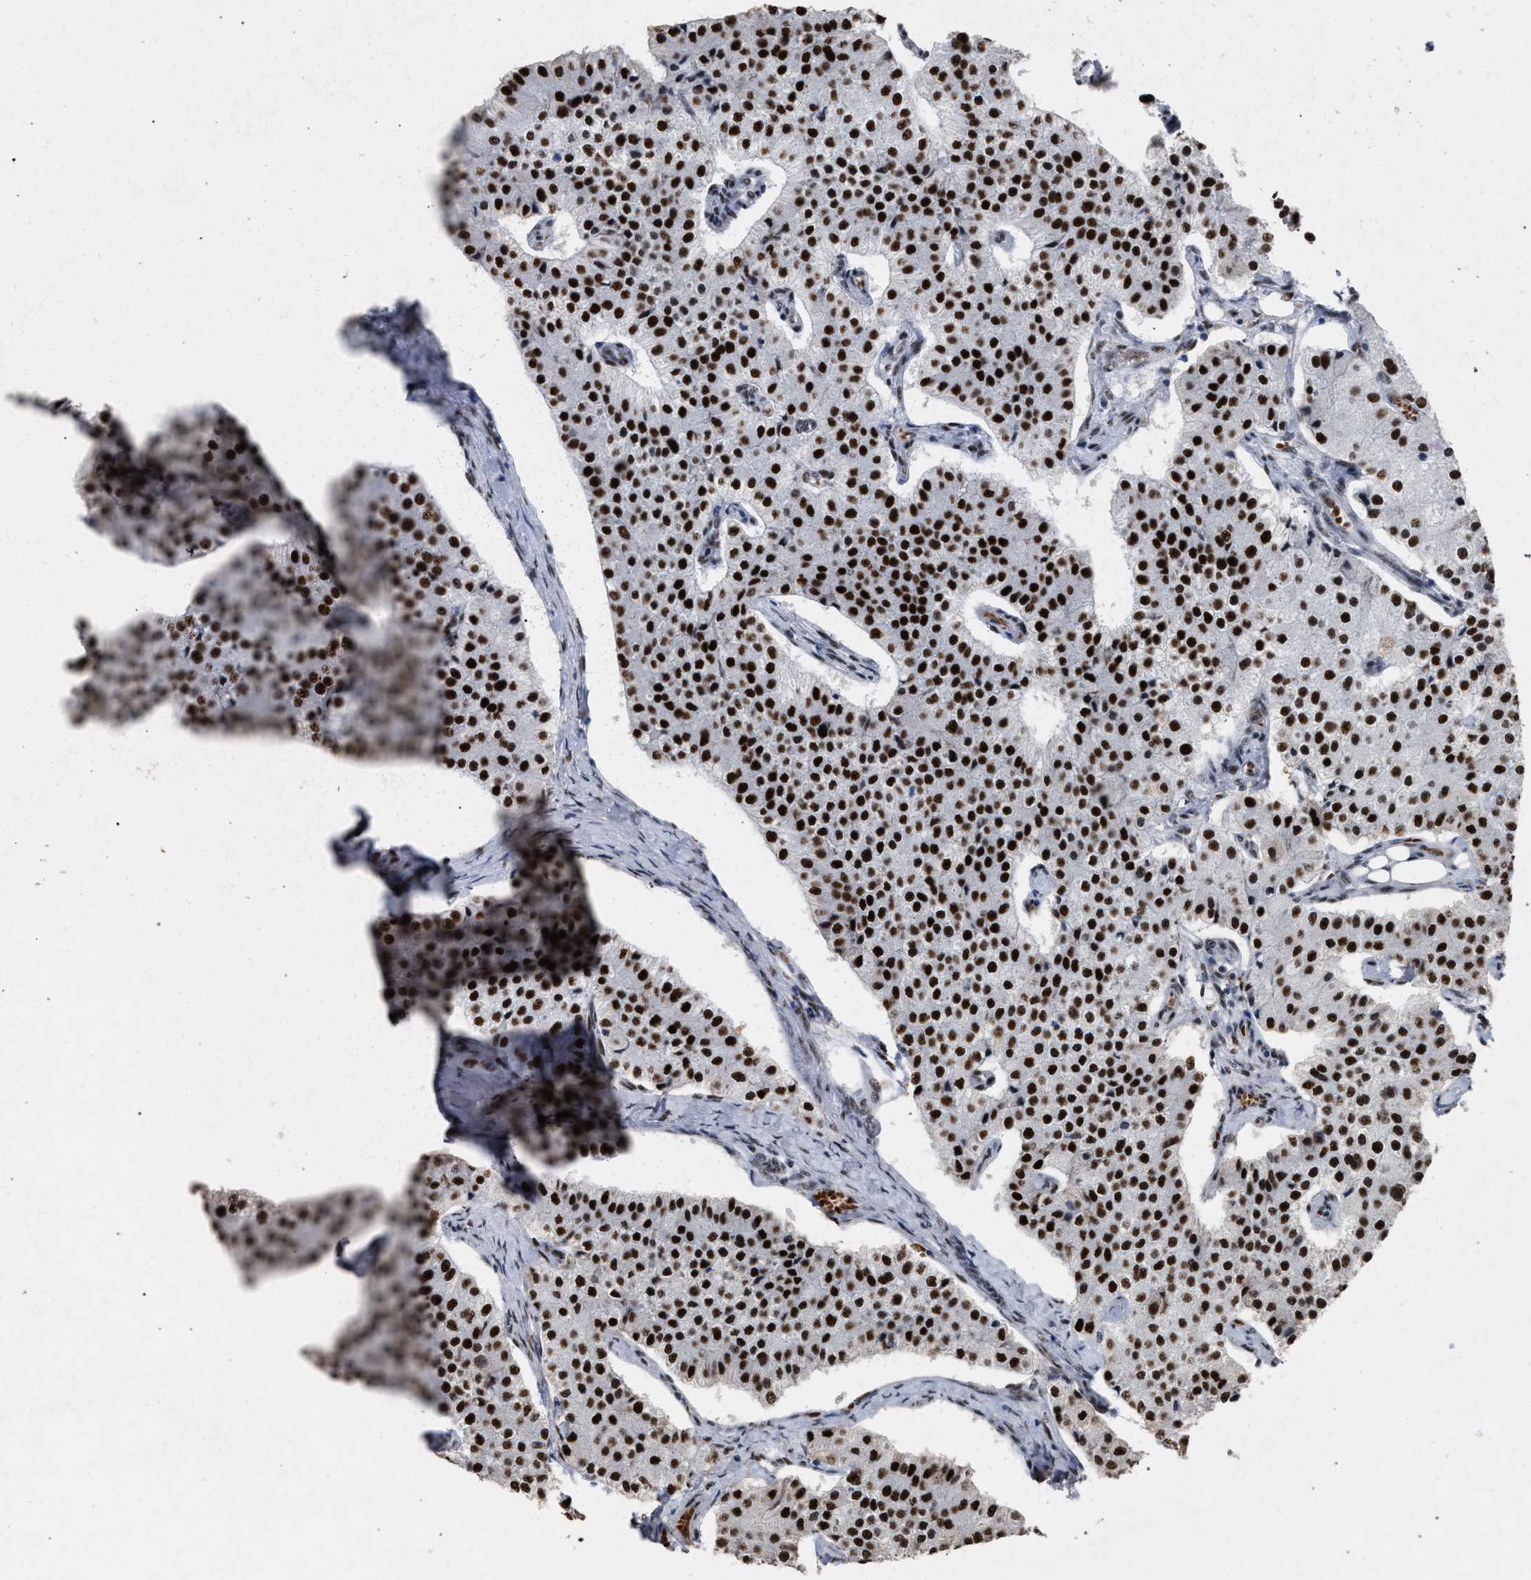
{"staining": {"intensity": "strong", "quantity": ">75%", "location": "nuclear"}, "tissue": "carcinoid", "cell_type": "Tumor cells", "image_type": "cancer", "snomed": [{"axis": "morphology", "description": "Carcinoid, malignant, NOS"}, {"axis": "topography", "description": "Colon"}], "caption": "Brown immunohistochemical staining in human malignant carcinoid shows strong nuclear expression in approximately >75% of tumor cells.", "gene": "TP53BP1", "patient": {"sex": "female", "age": 52}}